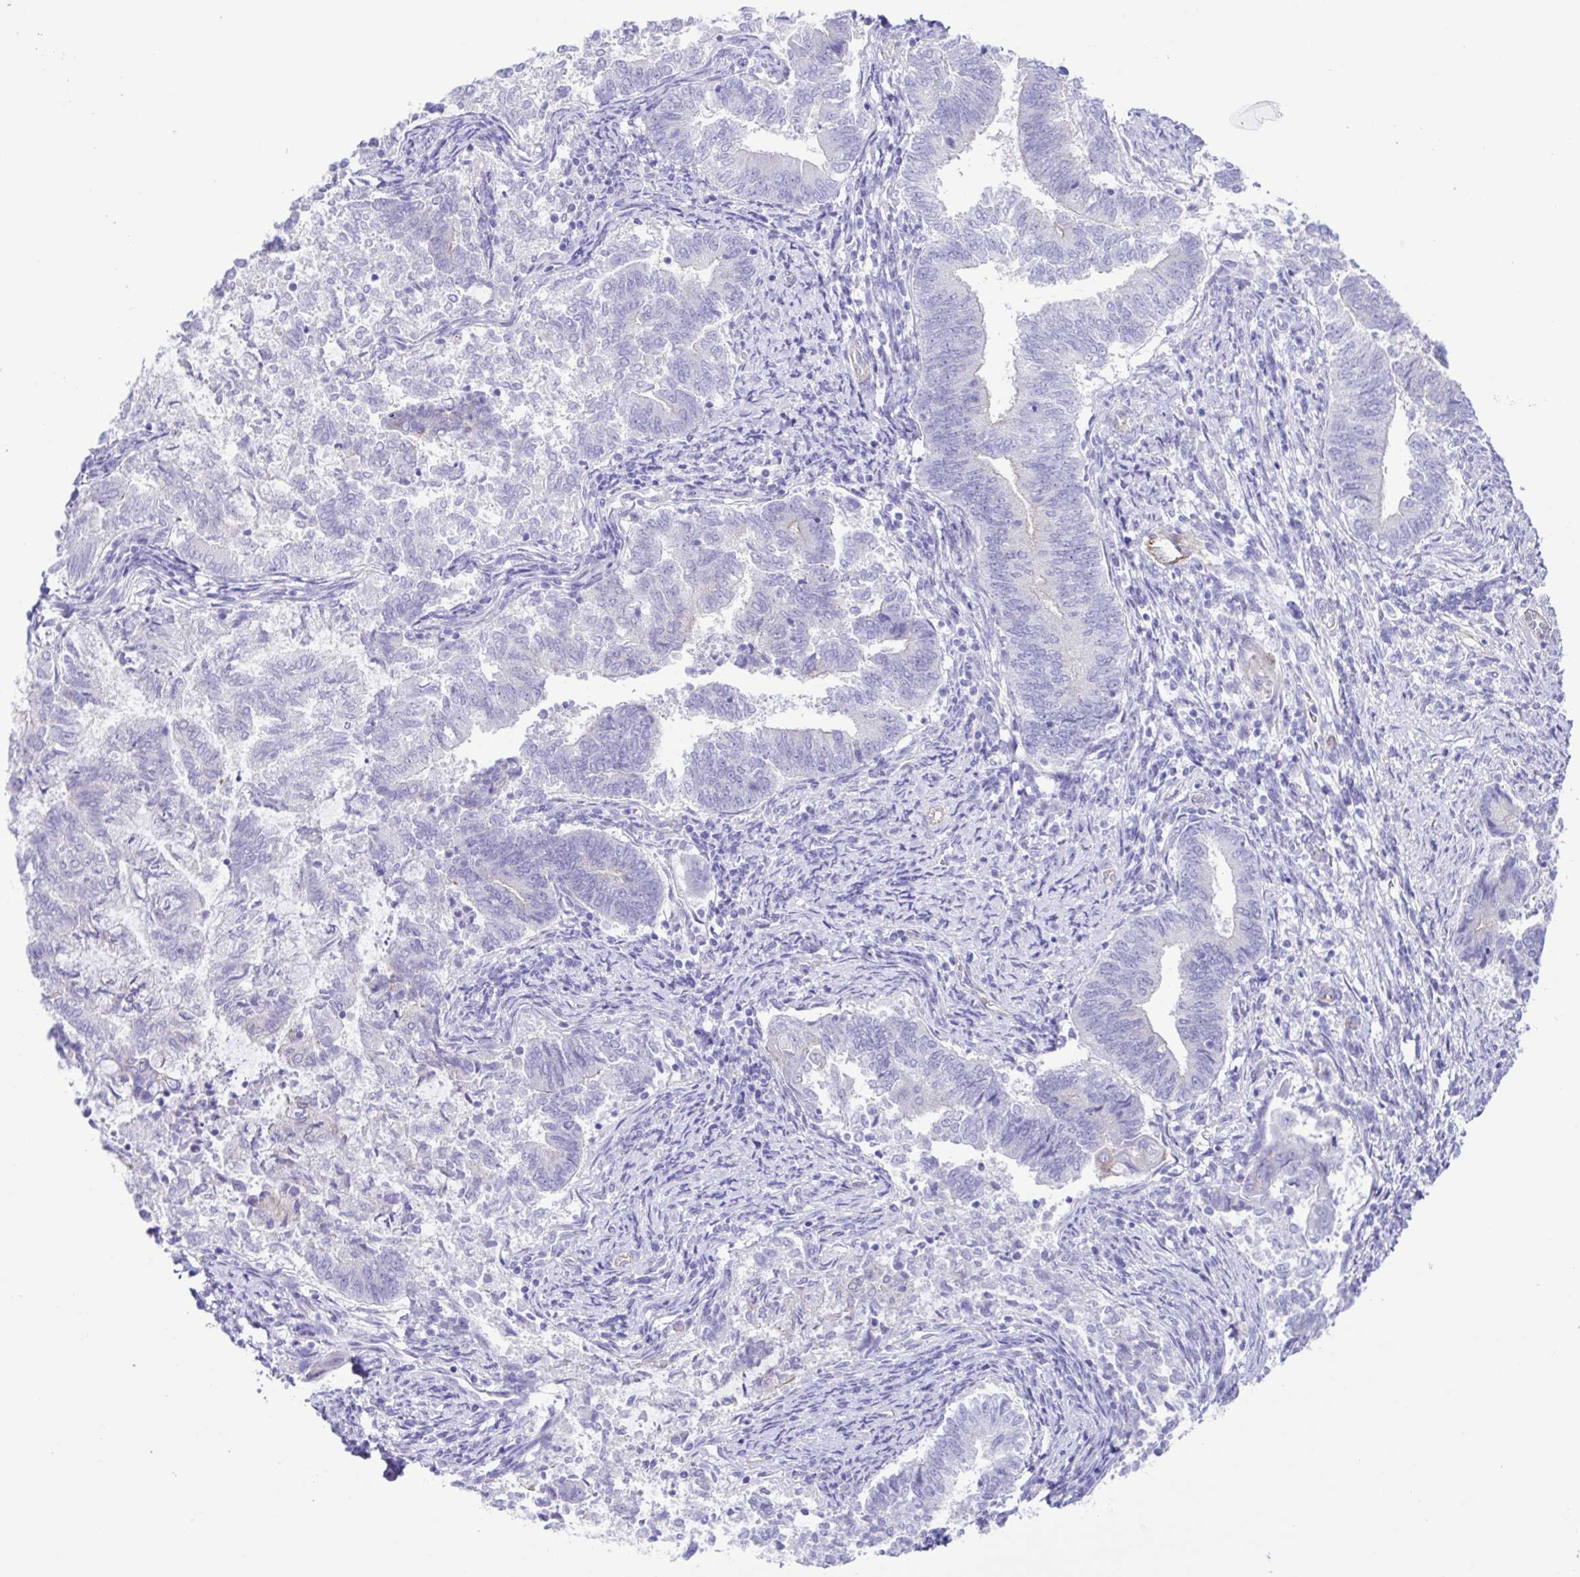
{"staining": {"intensity": "negative", "quantity": "none", "location": "none"}, "tissue": "endometrial cancer", "cell_type": "Tumor cells", "image_type": "cancer", "snomed": [{"axis": "morphology", "description": "Adenocarcinoma, NOS"}, {"axis": "topography", "description": "Endometrium"}], "caption": "There is no significant positivity in tumor cells of endometrial cancer (adenocarcinoma). Nuclei are stained in blue.", "gene": "CYP11A1", "patient": {"sex": "female", "age": 65}}